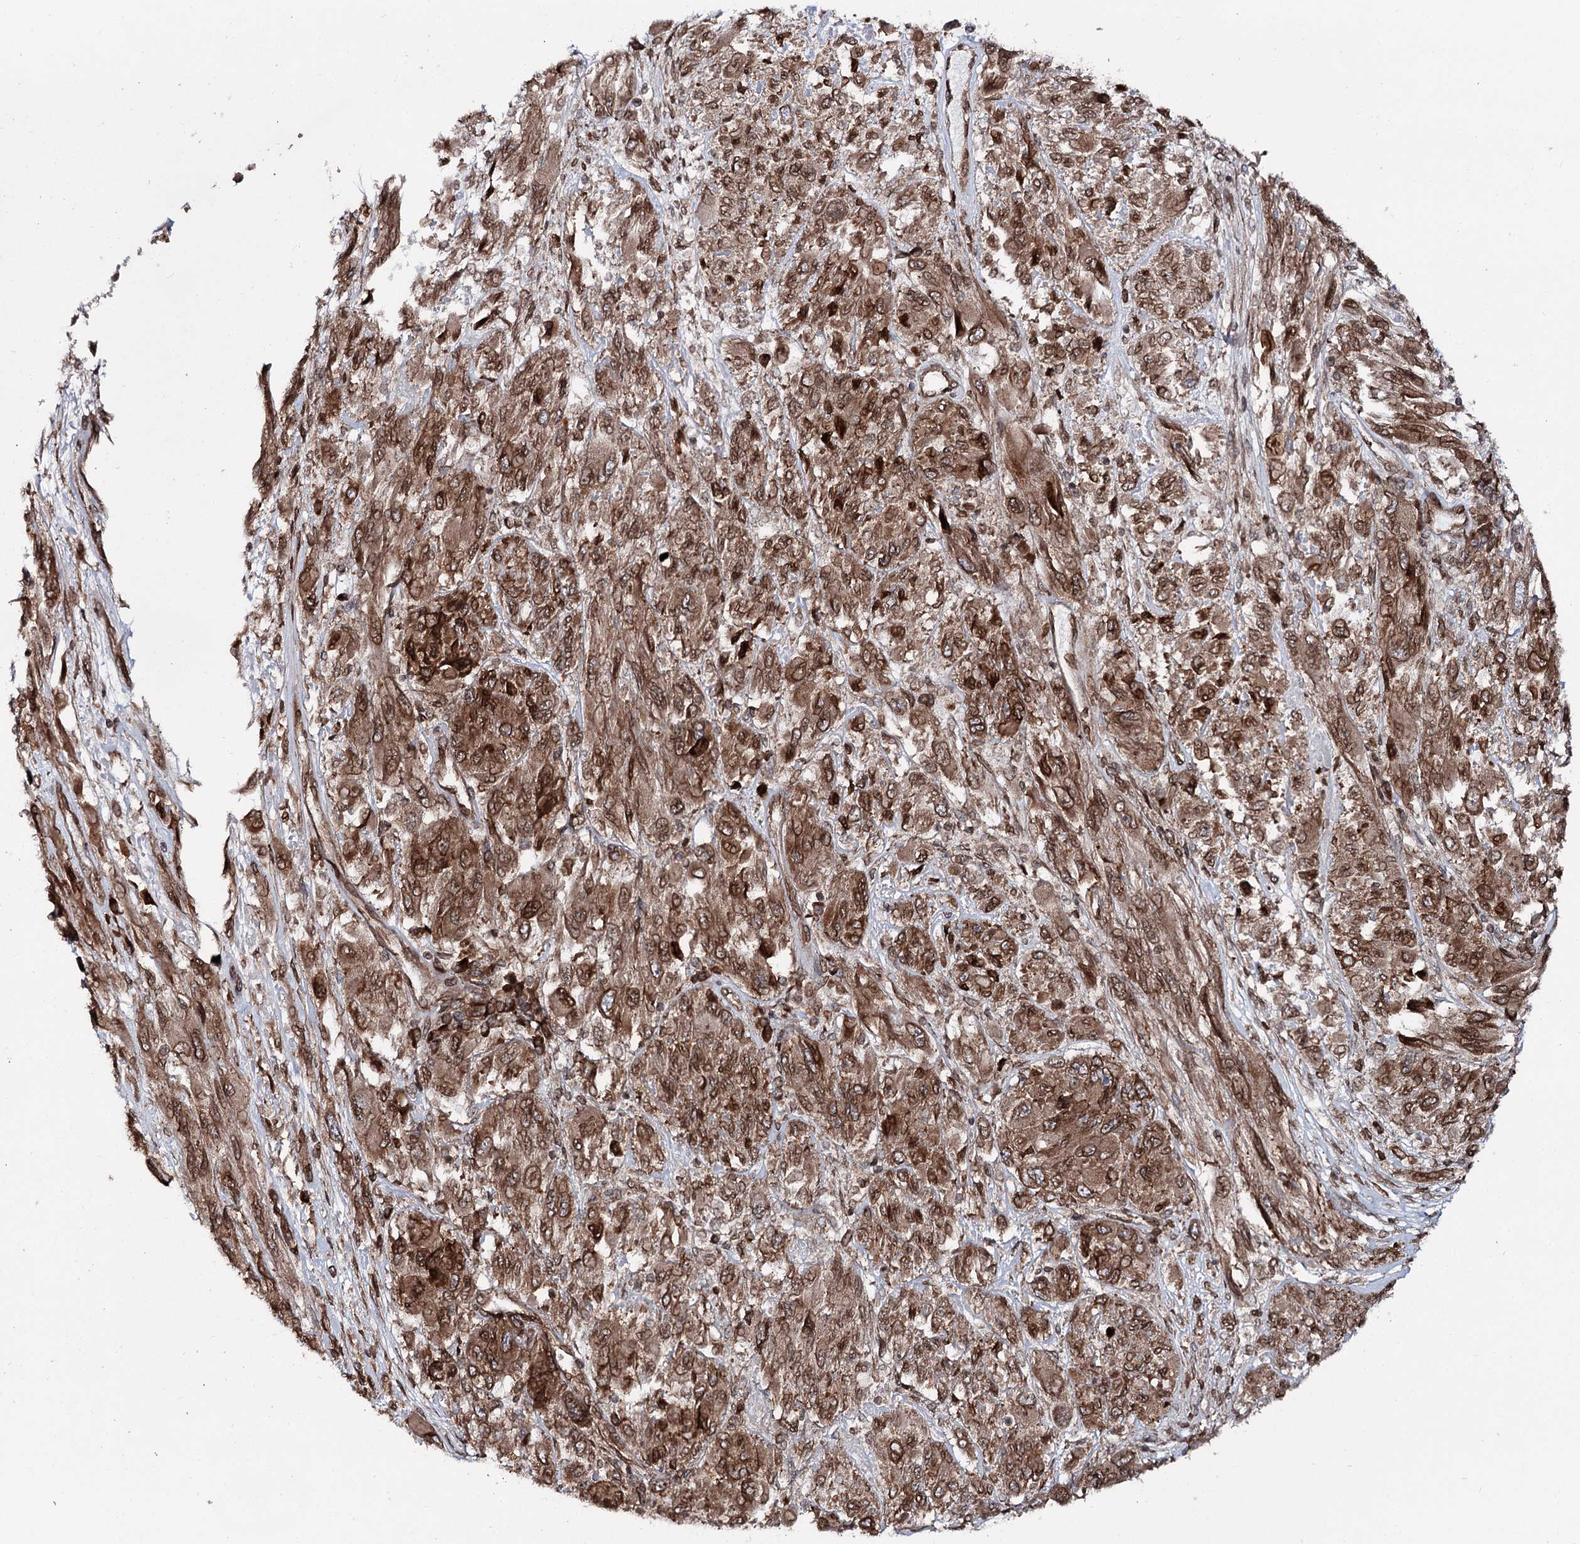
{"staining": {"intensity": "moderate", "quantity": ">75%", "location": "cytoplasmic/membranous,nuclear"}, "tissue": "melanoma", "cell_type": "Tumor cells", "image_type": "cancer", "snomed": [{"axis": "morphology", "description": "Malignant melanoma, NOS"}, {"axis": "topography", "description": "Skin"}], "caption": "Malignant melanoma stained for a protein (brown) reveals moderate cytoplasmic/membranous and nuclear positive expression in about >75% of tumor cells.", "gene": "FGFR1OP2", "patient": {"sex": "female", "age": 91}}